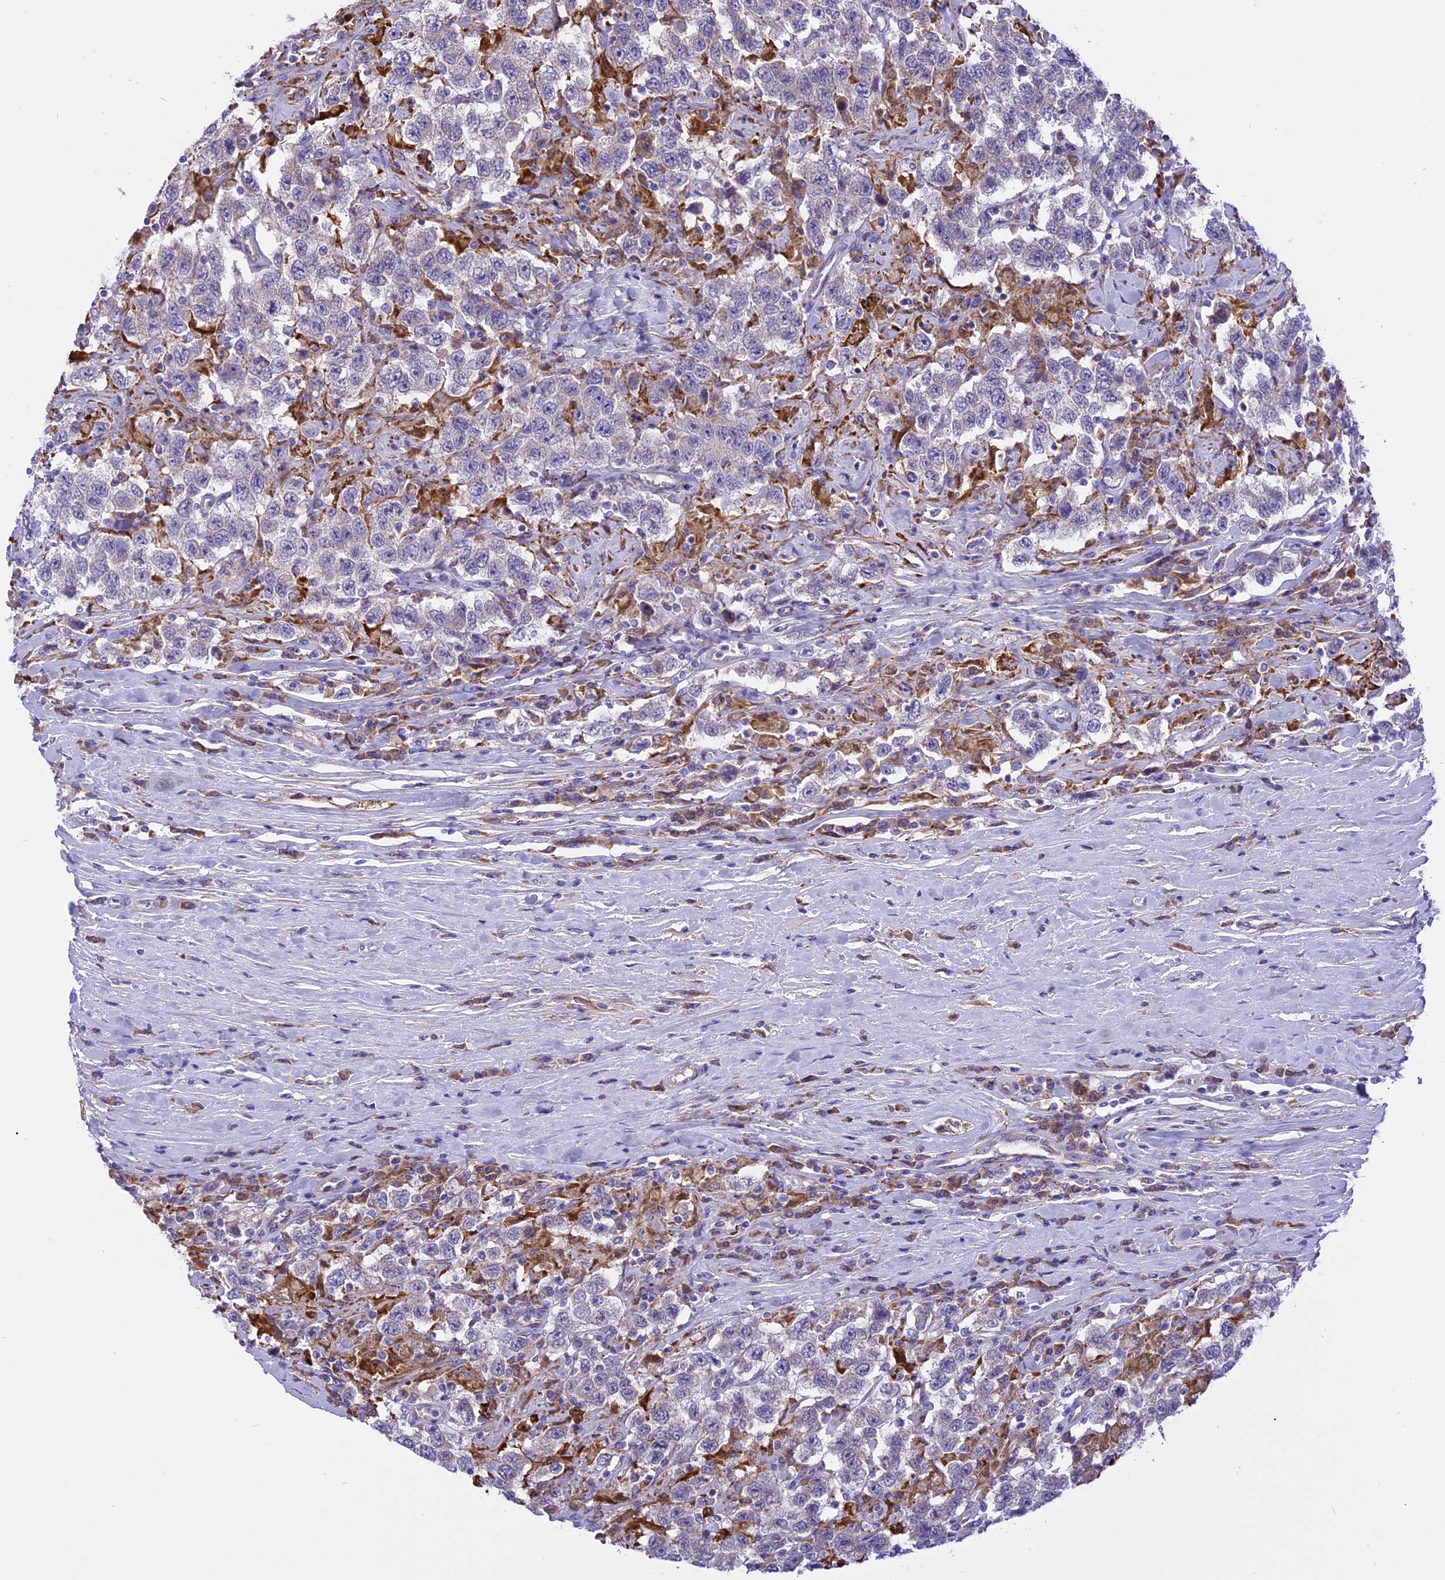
{"staining": {"intensity": "negative", "quantity": "none", "location": "none"}, "tissue": "testis cancer", "cell_type": "Tumor cells", "image_type": "cancer", "snomed": [{"axis": "morphology", "description": "Seminoma, NOS"}, {"axis": "topography", "description": "Testis"}], "caption": "DAB (3,3'-diaminobenzidine) immunohistochemical staining of testis seminoma exhibits no significant expression in tumor cells. (IHC, brightfield microscopy, high magnification).", "gene": "ARMCX6", "patient": {"sex": "male", "age": 41}}